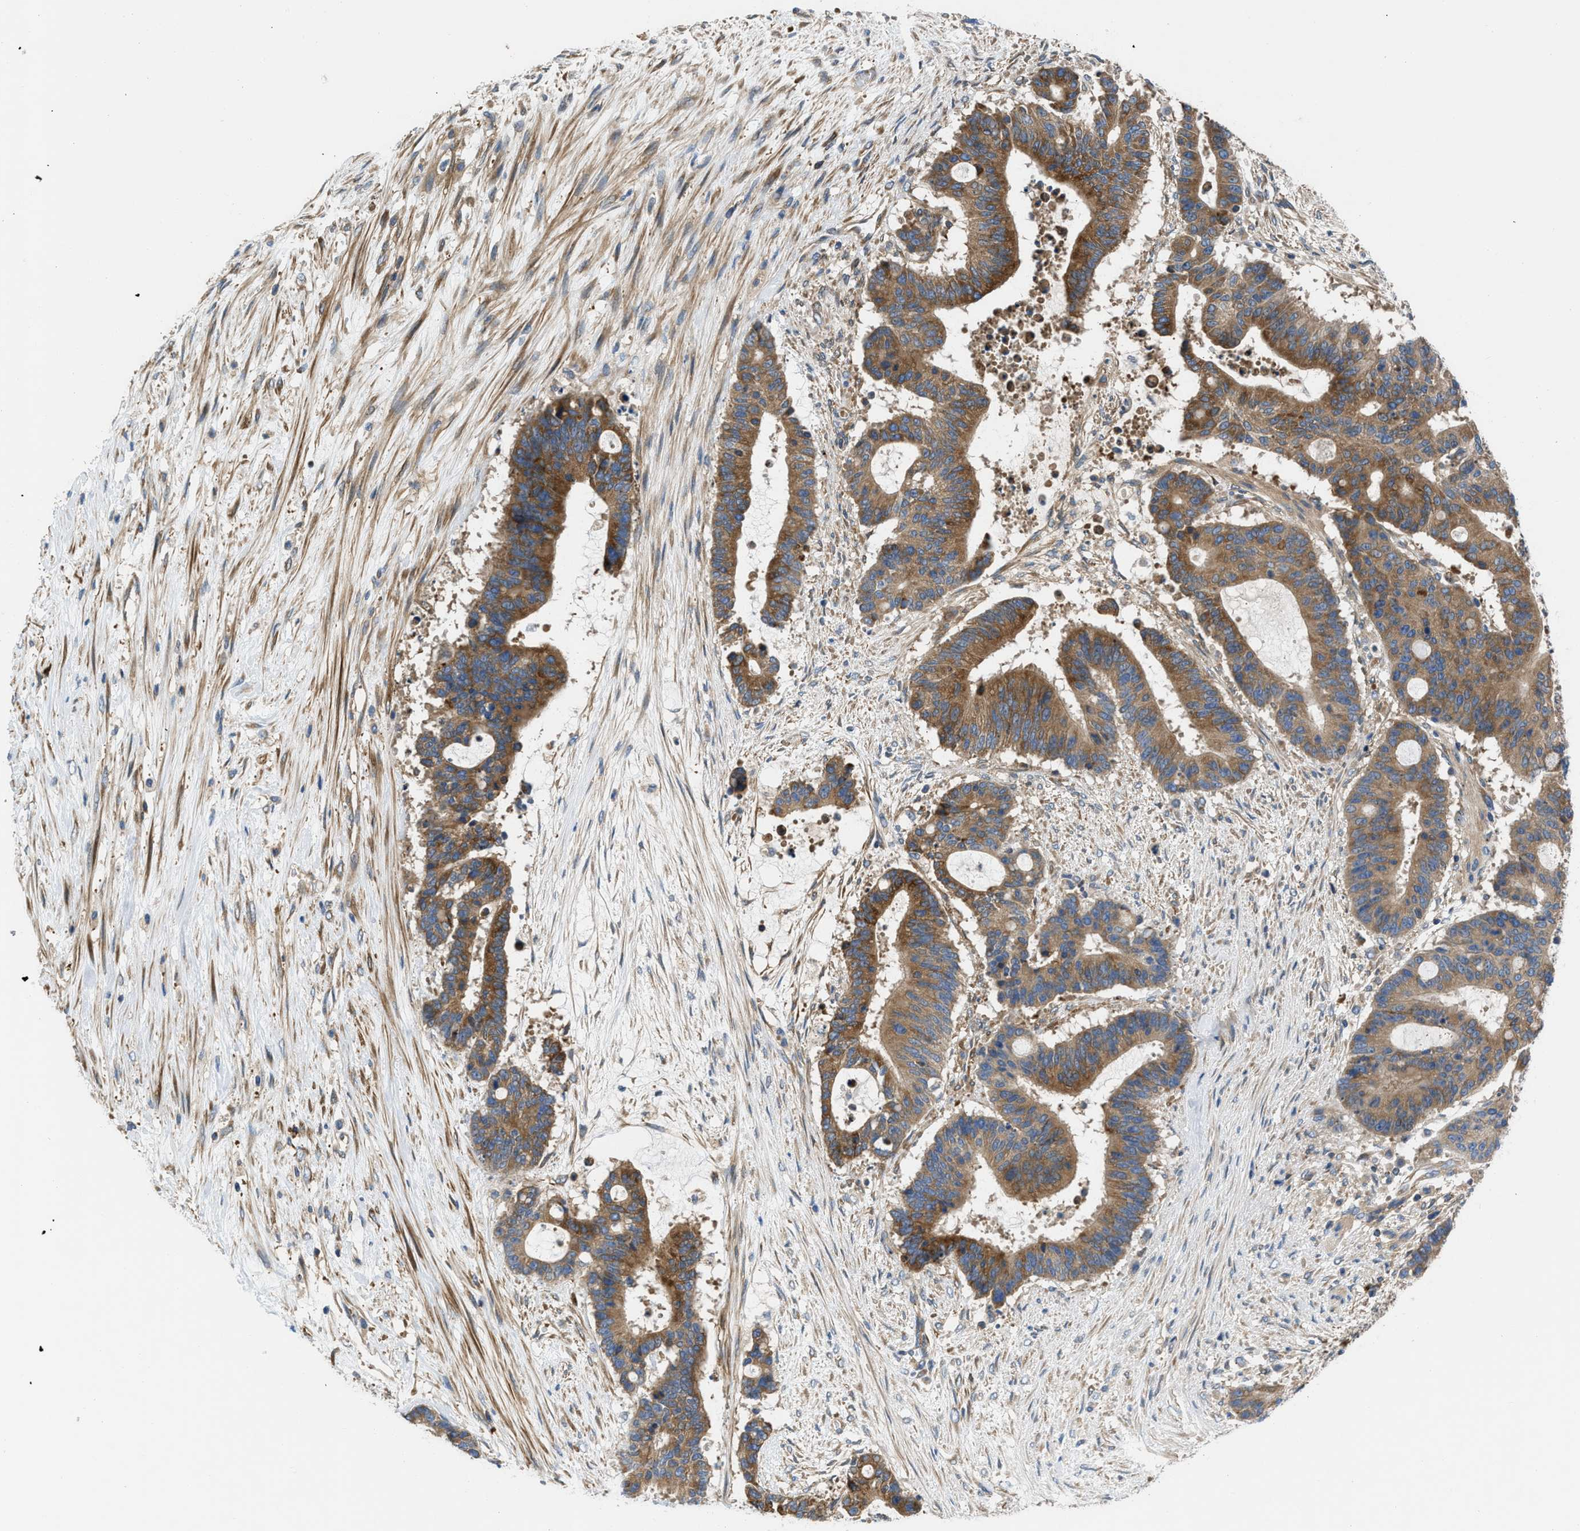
{"staining": {"intensity": "moderate", "quantity": ">75%", "location": "cytoplasmic/membranous"}, "tissue": "liver cancer", "cell_type": "Tumor cells", "image_type": "cancer", "snomed": [{"axis": "morphology", "description": "Cholangiocarcinoma"}, {"axis": "topography", "description": "Liver"}], "caption": "This photomicrograph displays liver cancer (cholangiocarcinoma) stained with immunohistochemistry (IHC) to label a protein in brown. The cytoplasmic/membranous of tumor cells show moderate positivity for the protein. Nuclei are counter-stained blue.", "gene": "CHKB", "patient": {"sex": "female", "age": 73}}